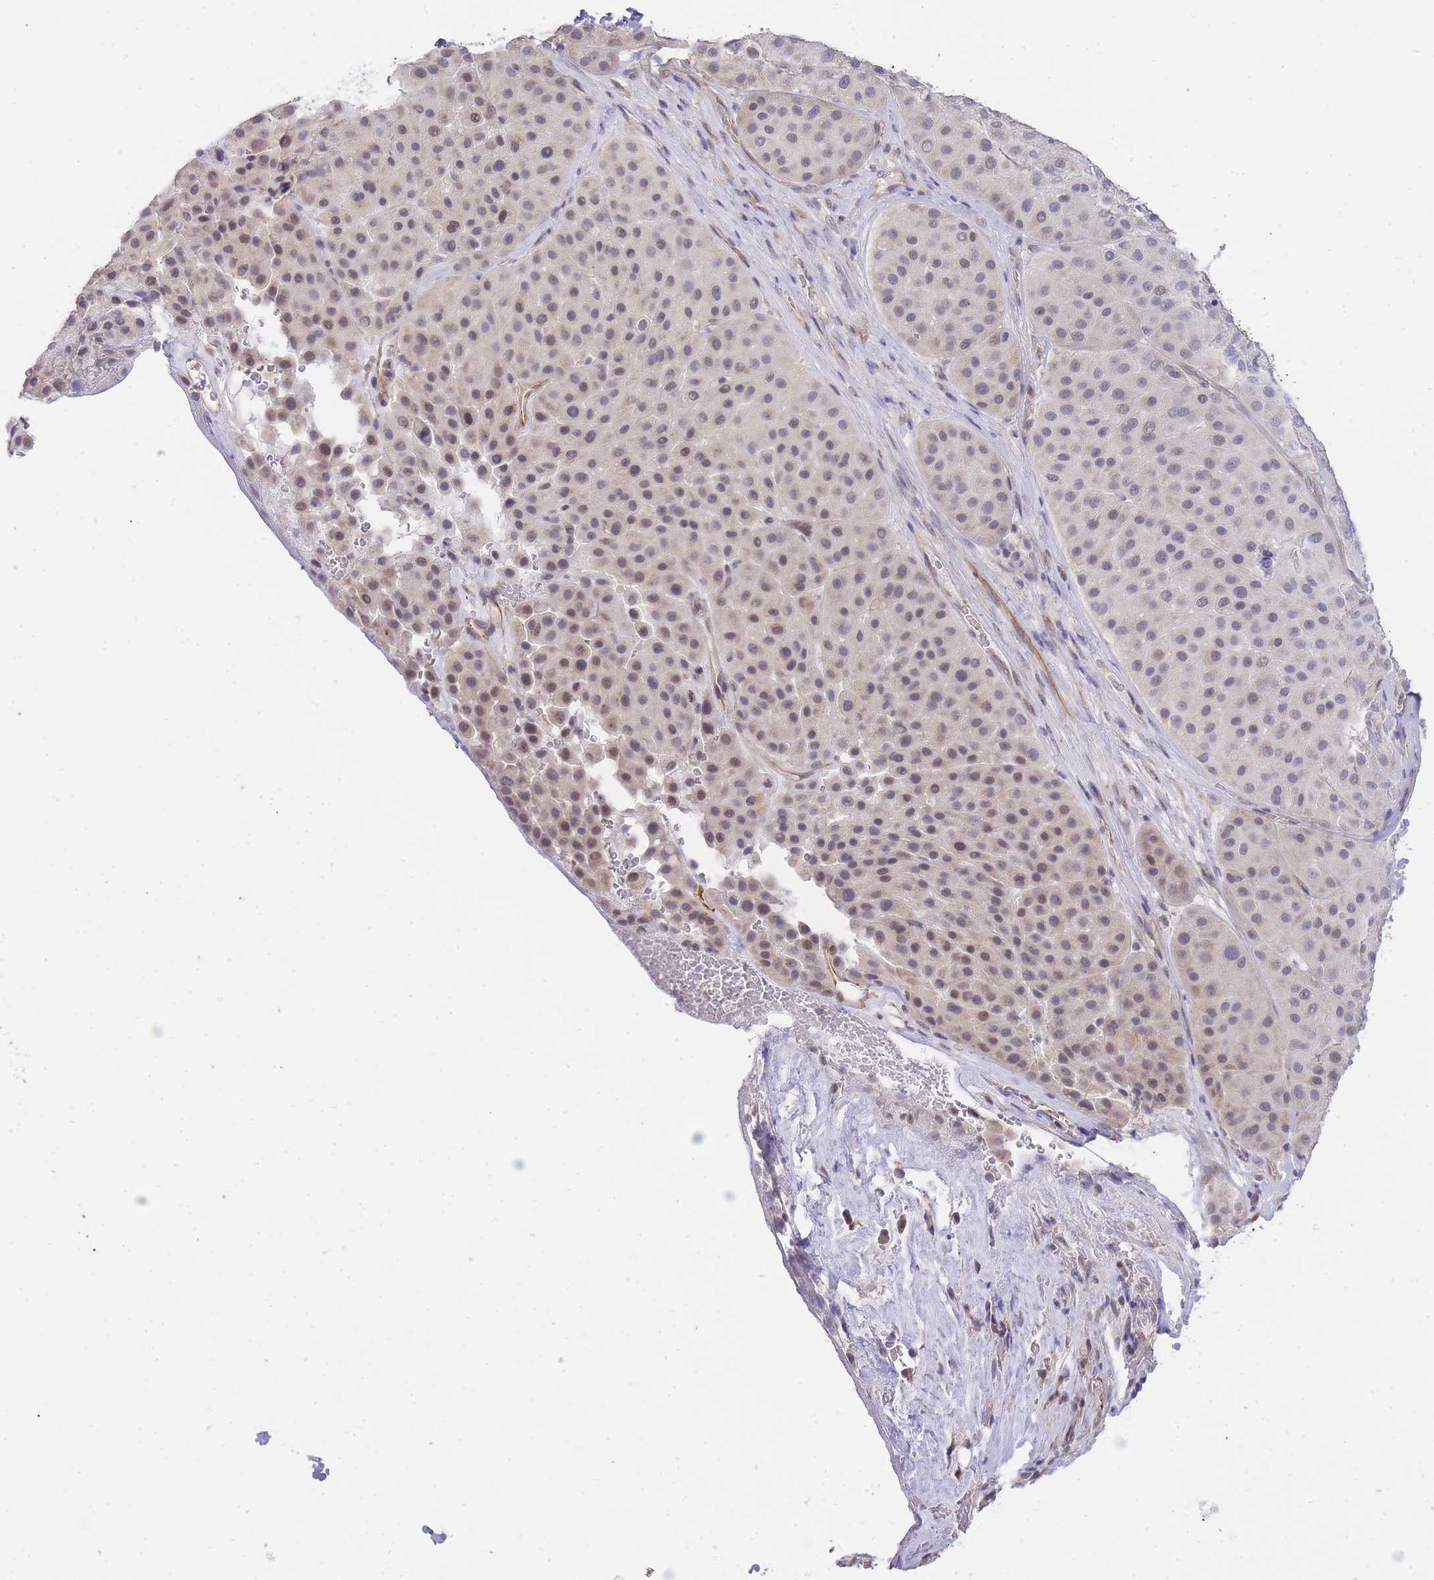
{"staining": {"intensity": "moderate", "quantity": "<25%", "location": "nuclear"}, "tissue": "melanoma", "cell_type": "Tumor cells", "image_type": "cancer", "snomed": [{"axis": "morphology", "description": "Malignant melanoma, Metastatic site"}, {"axis": "topography", "description": "Smooth muscle"}], "caption": "A low amount of moderate nuclear expression is present in about <25% of tumor cells in melanoma tissue. The staining was performed using DAB (3,3'-diaminobenzidine), with brown indicating positive protein expression. Nuclei are stained blue with hematoxylin.", "gene": "C19orf25", "patient": {"sex": "male", "age": 41}}